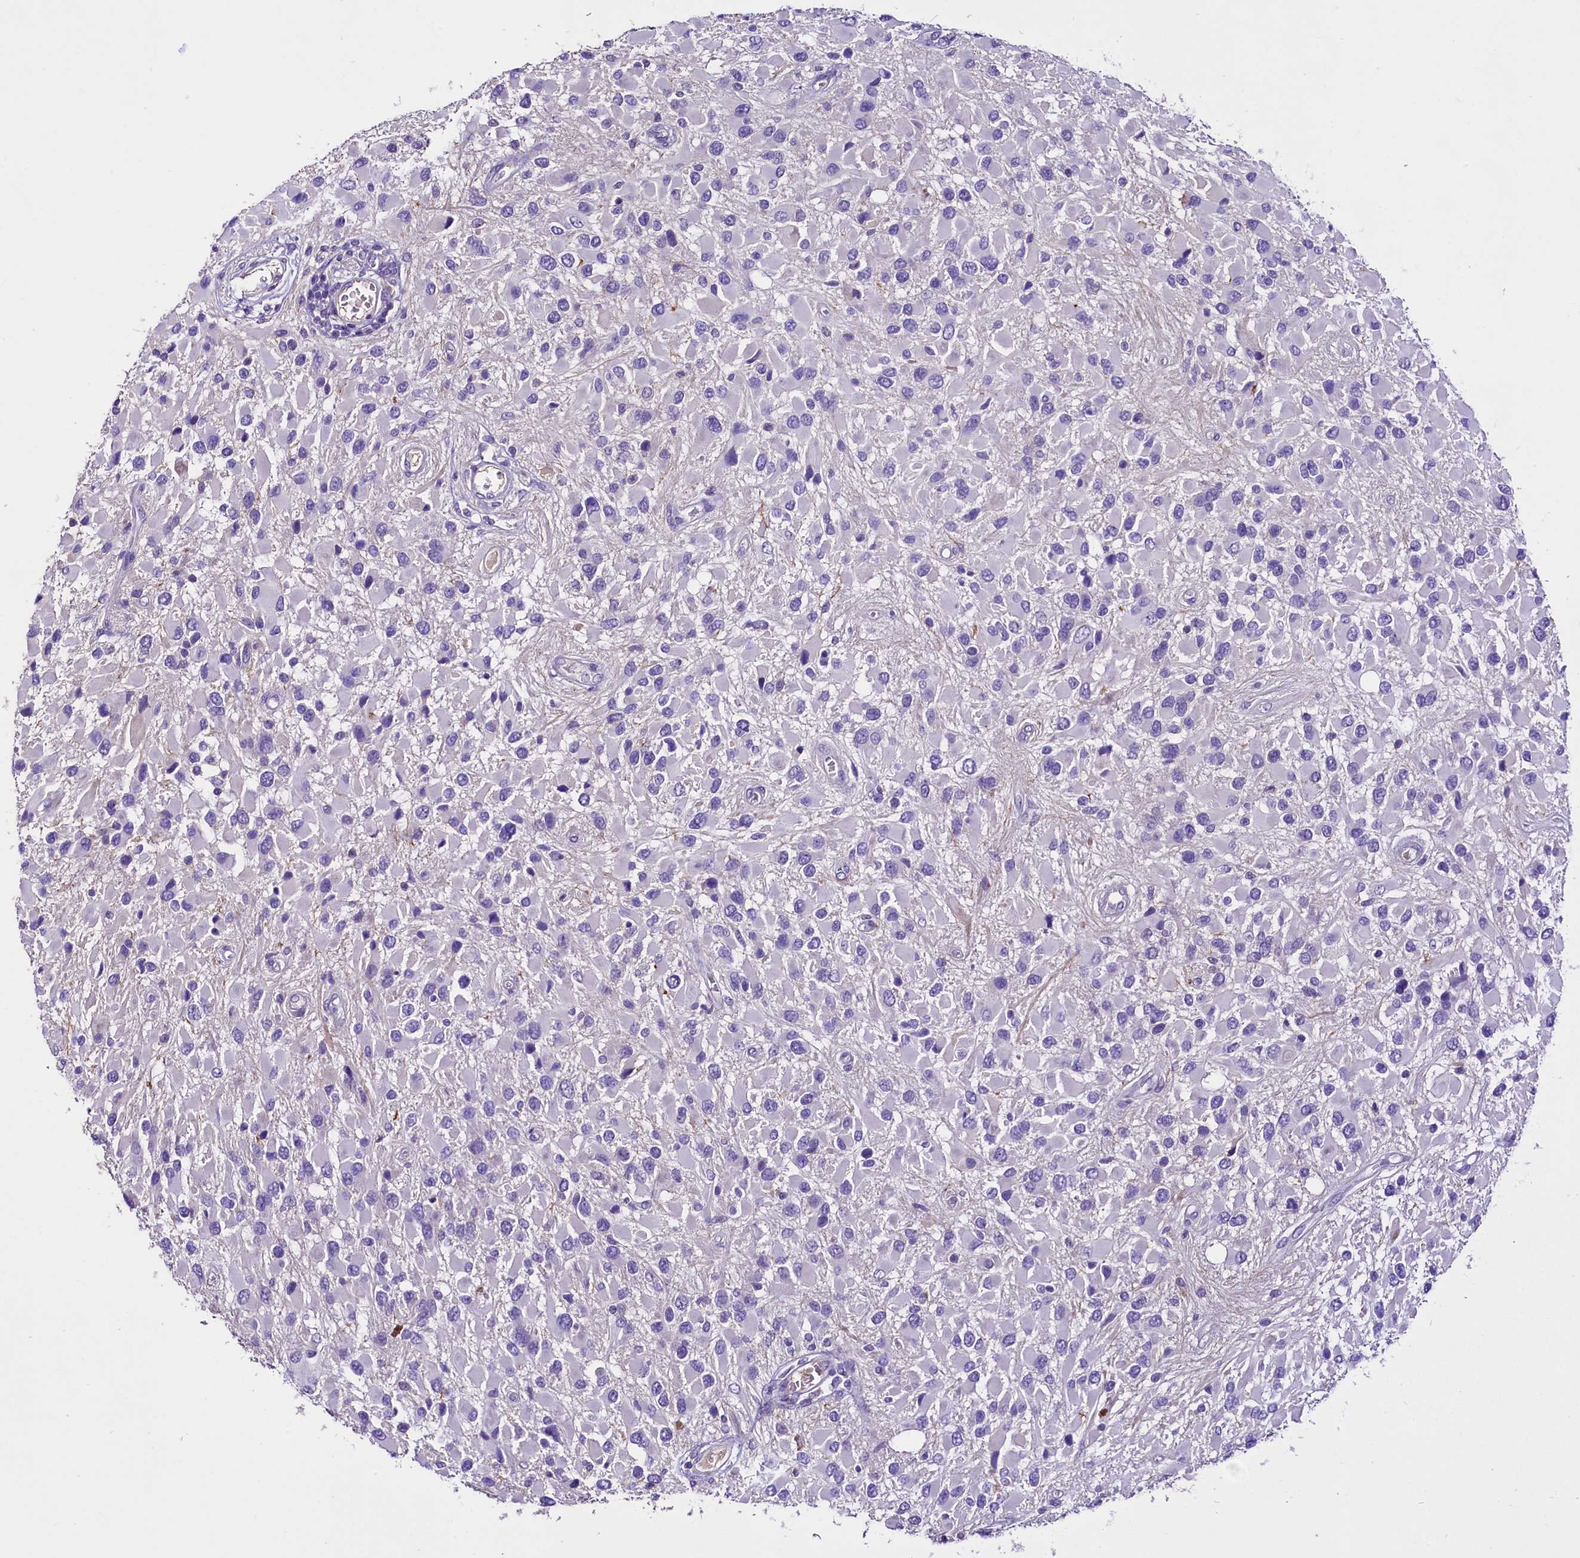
{"staining": {"intensity": "negative", "quantity": "none", "location": "none"}, "tissue": "glioma", "cell_type": "Tumor cells", "image_type": "cancer", "snomed": [{"axis": "morphology", "description": "Glioma, malignant, High grade"}, {"axis": "topography", "description": "Brain"}], "caption": "The photomicrograph reveals no significant staining in tumor cells of glioma.", "gene": "MEX3B", "patient": {"sex": "male", "age": 53}}